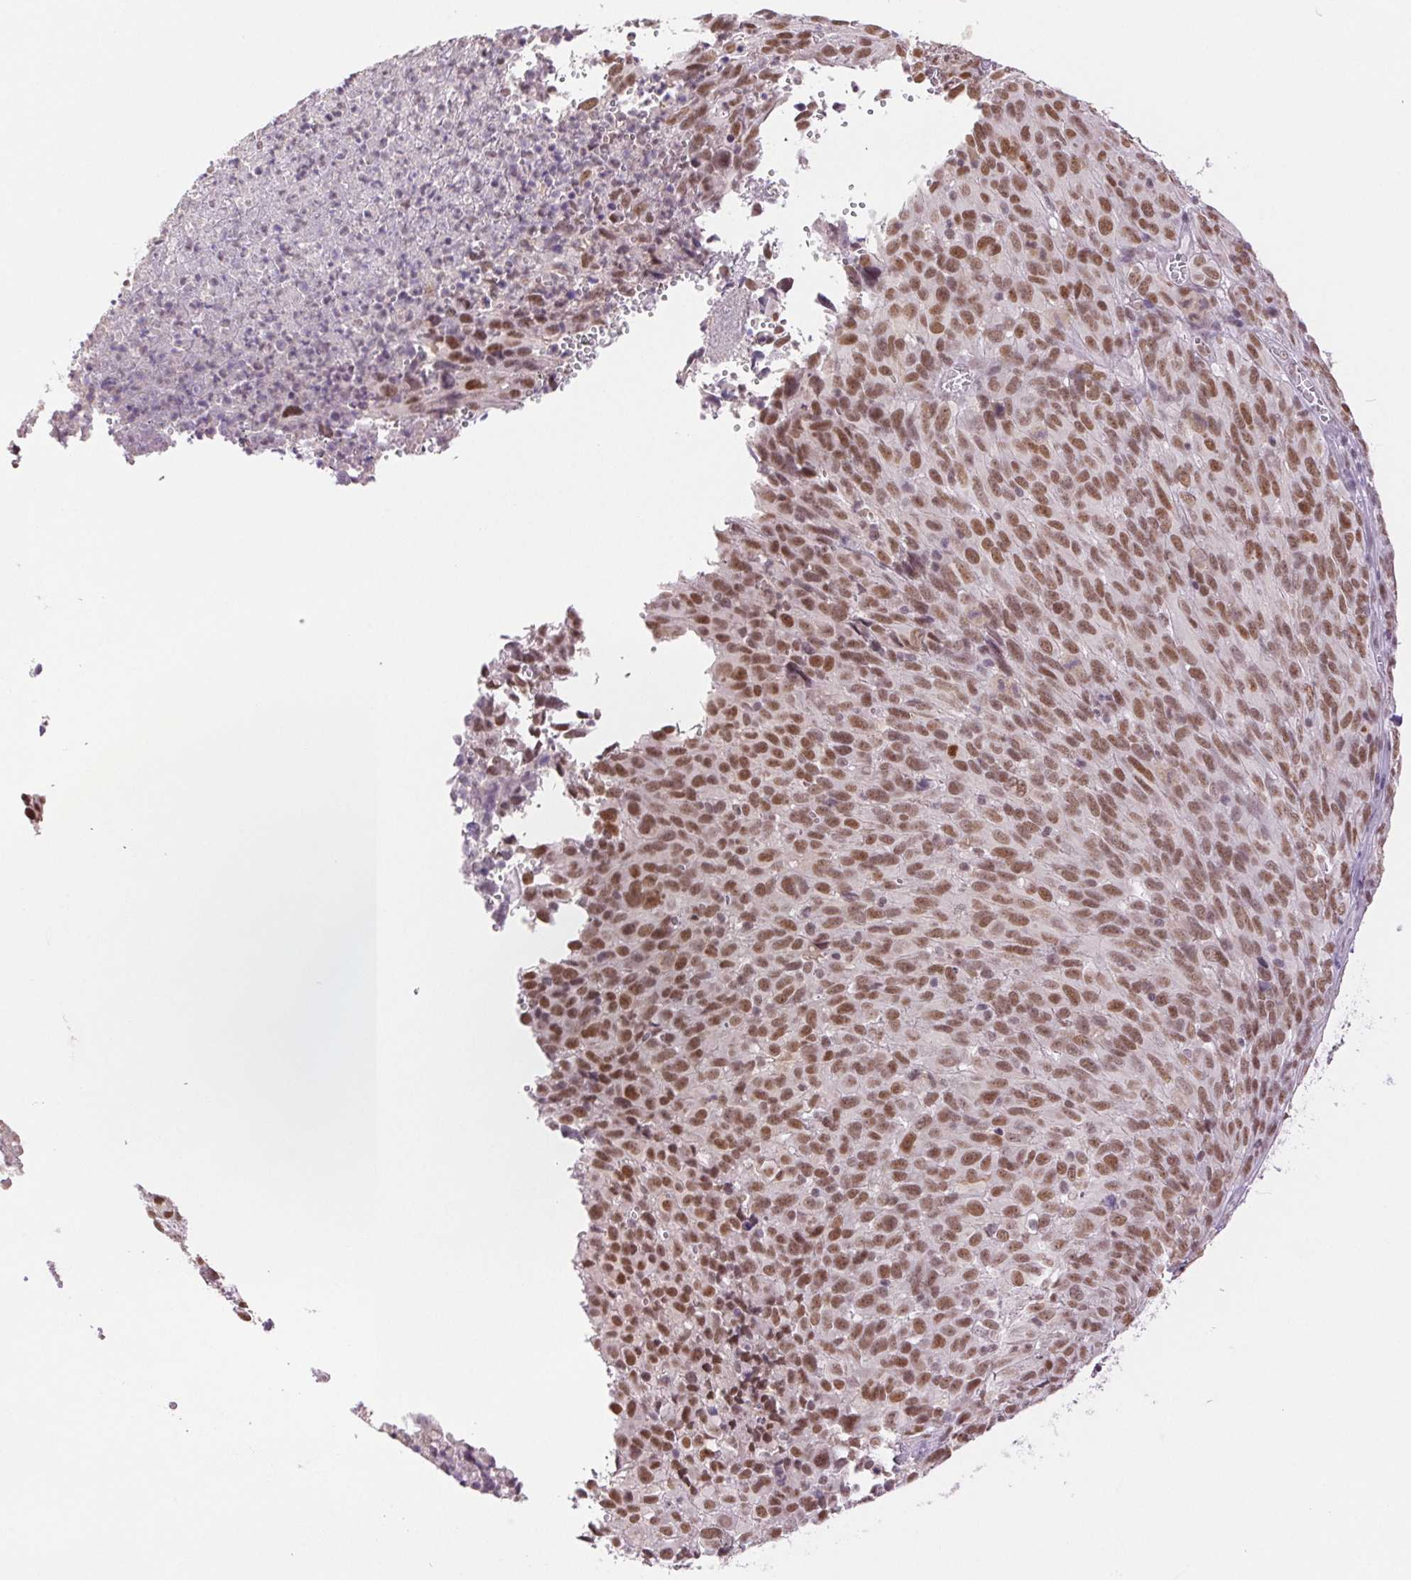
{"staining": {"intensity": "moderate", "quantity": ">75%", "location": "nuclear"}, "tissue": "melanoma", "cell_type": "Tumor cells", "image_type": "cancer", "snomed": [{"axis": "morphology", "description": "Malignant melanoma, NOS"}, {"axis": "topography", "description": "Skin"}], "caption": "DAB (3,3'-diaminobenzidine) immunohistochemical staining of malignant melanoma exhibits moderate nuclear protein positivity in about >75% of tumor cells.", "gene": "RPRD1B", "patient": {"sex": "male", "age": 51}}